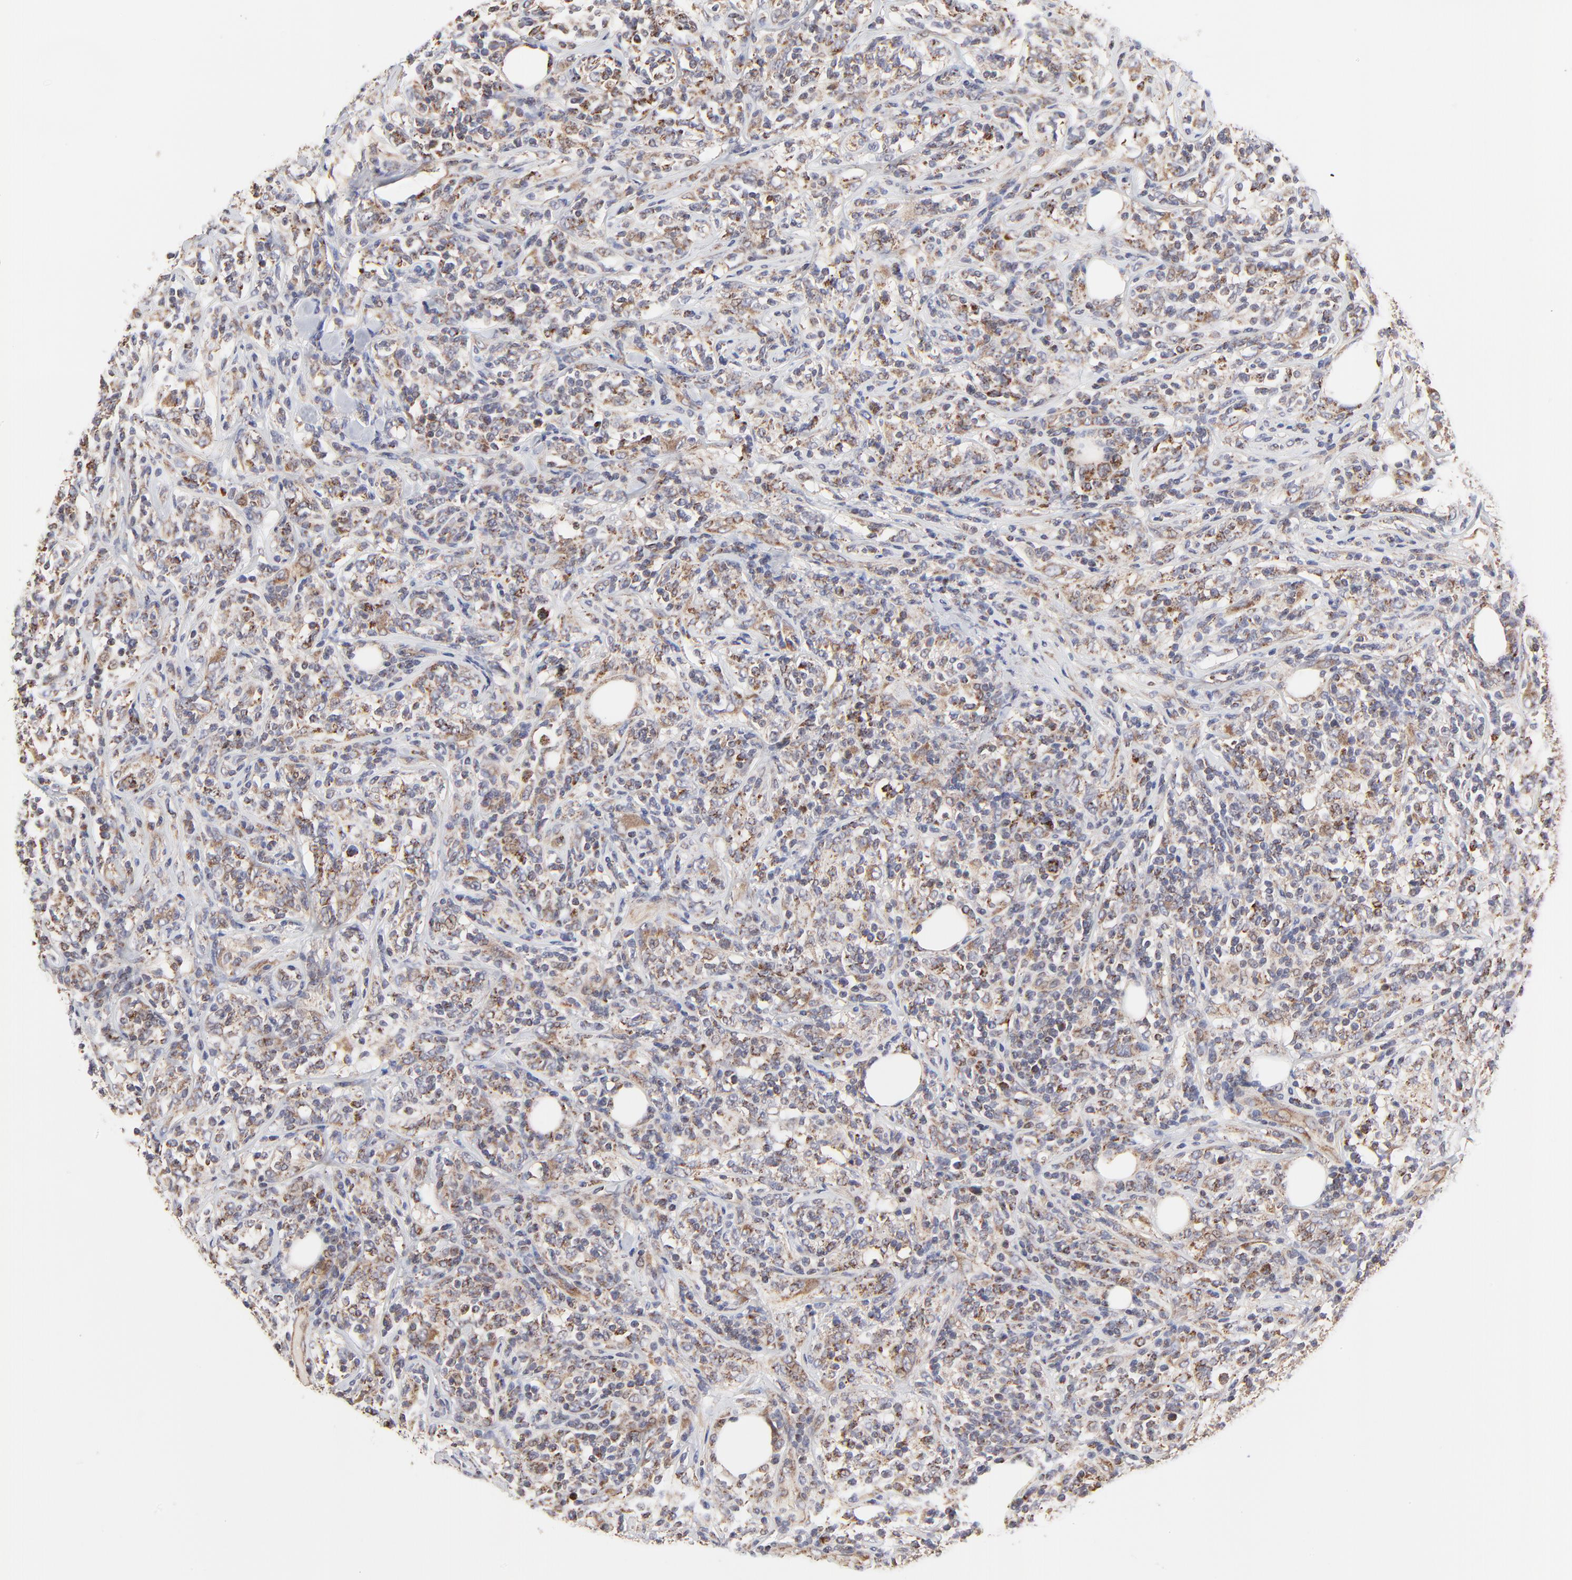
{"staining": {"intensity": "moderate", "quantity": "<25%", "location": "cytoplasmic/membranous"}, "tissue": "lymphoma", "cell_type": "Tumor cells", "image_type": "cancer", "snomed": [{"axis": "morphology", "description": "Malignant lymphoma, non-Hodgkin's type, High grade"}, {"axis": "topography", "description": "Lymph node"}], "caption": "Immunohistochemical staining of human high-grade malignant lymphoma, non-Hodgkin's type demonstrates low levels of moderate cytoplasmic/membranous positivity in approximately <25% of tumor cells. (DAB IHC, brown staining for protein, blue staining for nuclei).", "gene": "ZNF550", "patient": {"sex": "female", "age": 84}}